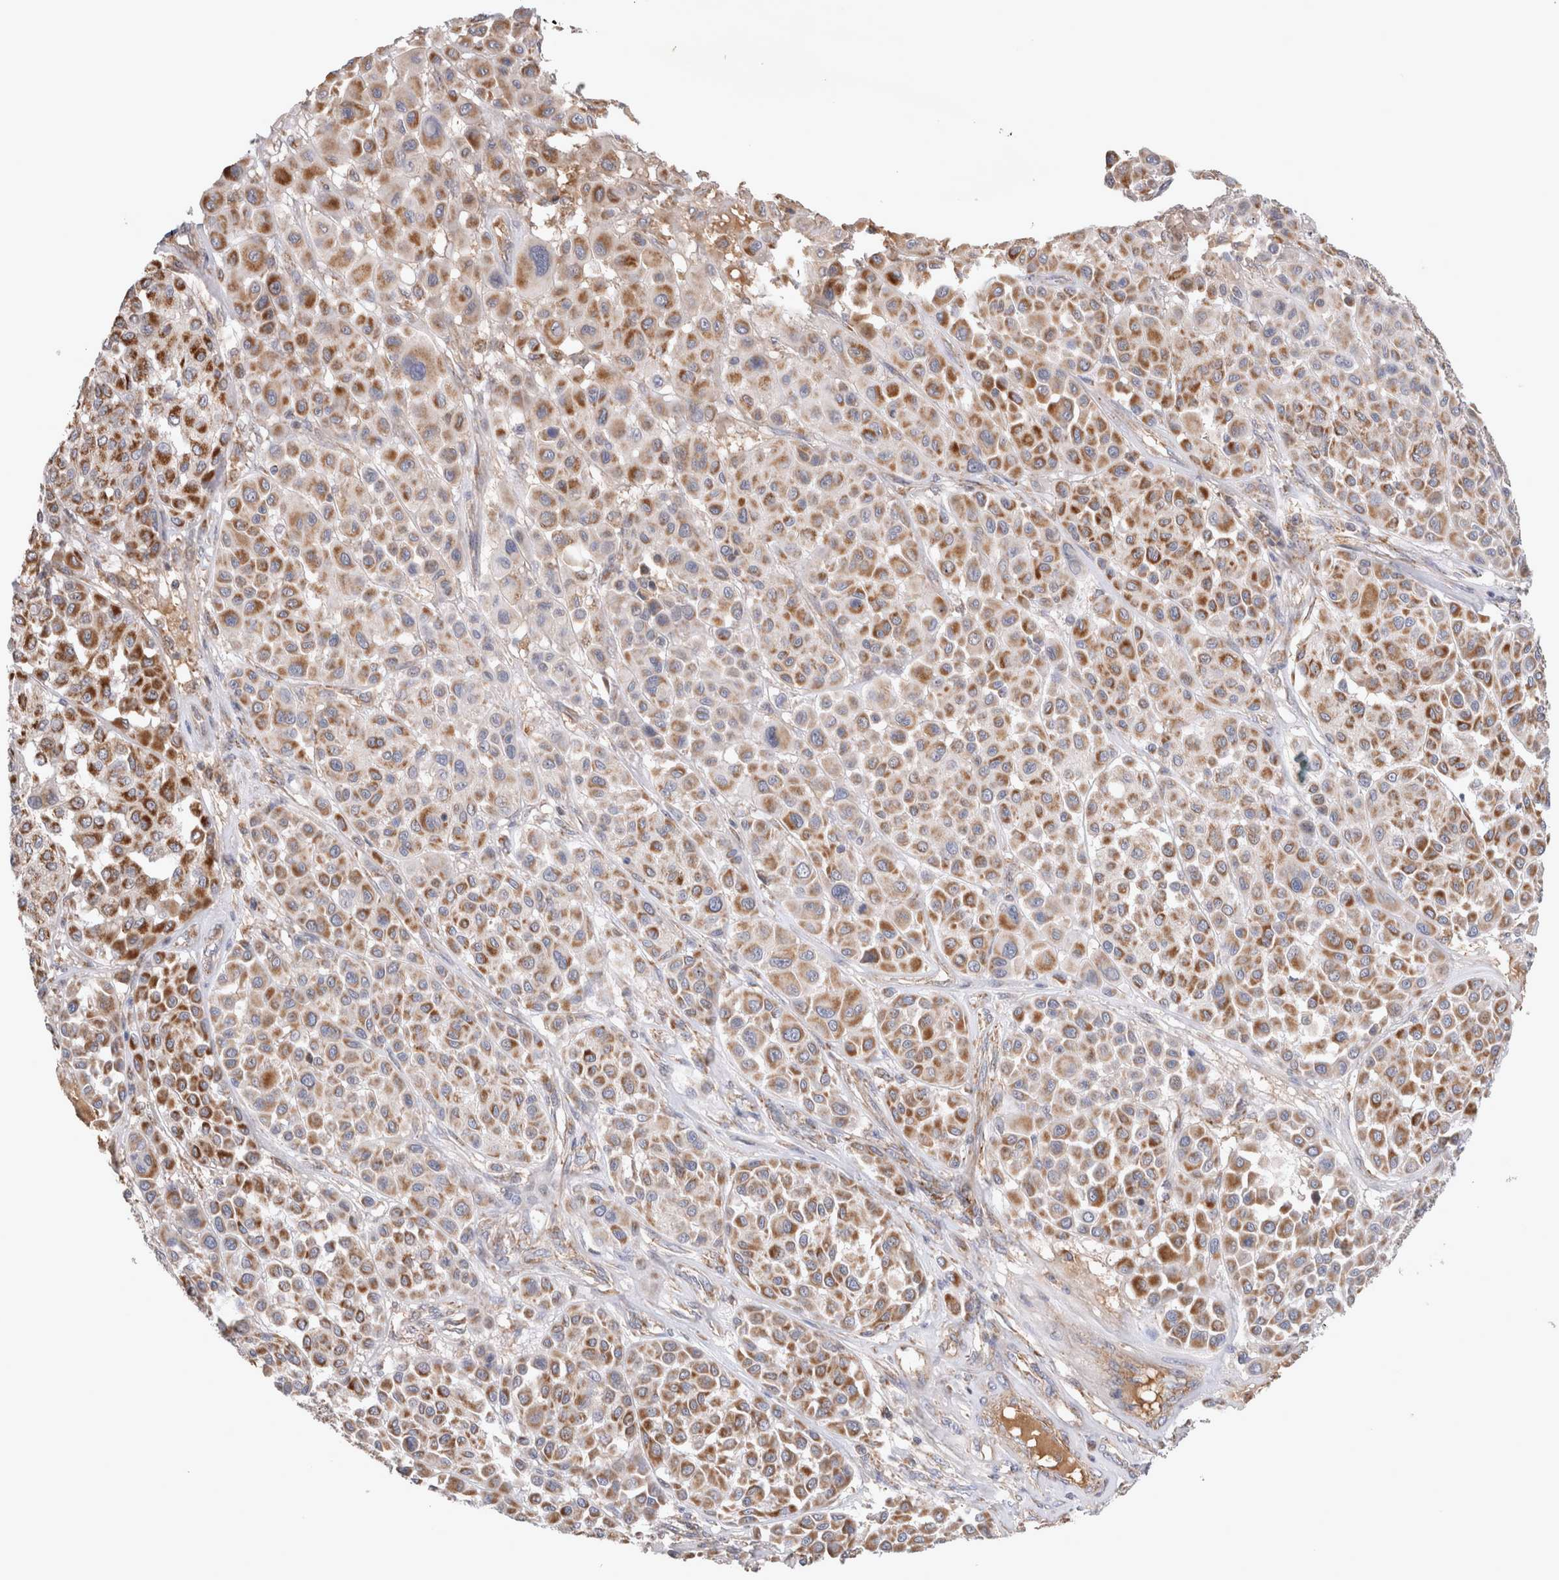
{"staining": {"intensity": "moderate", "quantity": ">75%", "location": "cytoplasmic/membranous"}, "tissue": "melanoma", "cell_type": "Tumor cells", "image_type": "cancer", "snomed": [{"axis": "morphology", "description": "Malignant melanoma, Metastatic site"}, {"axis": "topography", "description": "Soft tissue"}], "caption": "High-power microscopy captured an immunohistochemistry (IHC) photomicrograph of malignant melanoma (metastatic site), revealing moderate cytoplasmic/membranous staining in approximately >75% of tumor cells.", "gene": "MRPS28", "patient": {"sex": "male", "age": 41}}